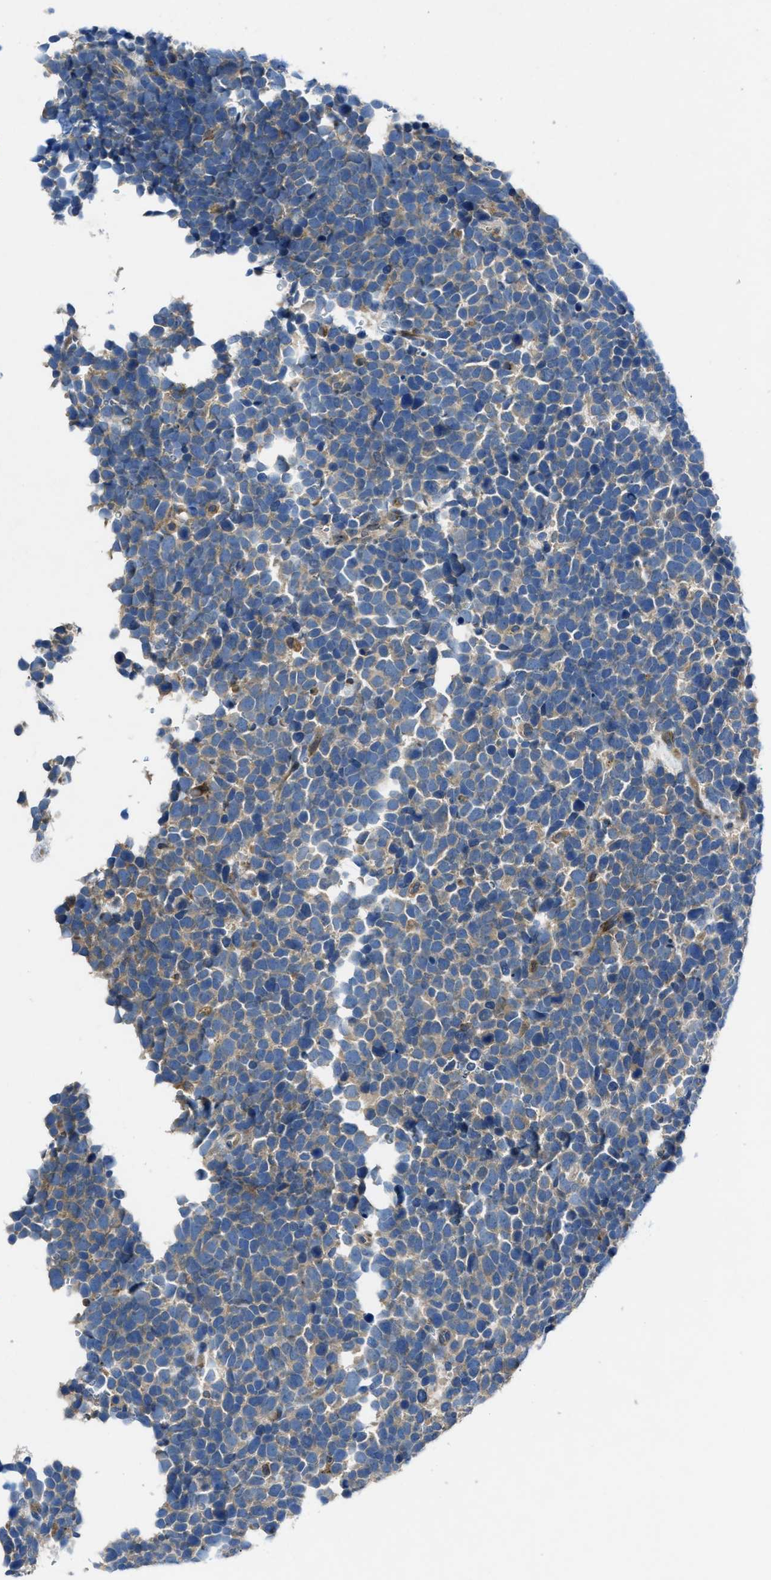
{"staining": {"intensity": "weak", "quantity": "<25%", "location": "cytoplasmic/membranous"}, "tissue": "urothelial cancer", "cell_type": "Tumor cells", "image_type": "cancer", "snomed": [{"axis": "morphology", "description": "Urothelial carcinoma, High grade"}, {"axis": "topography", "description": "Urinary bladder"}], "caption": "Urothelial cancer was stained to show a protein in brown. There is no significant staining in tumor cells.", "gene": "MAP3K20", "patient": {"sex": "female", "age": 82}}